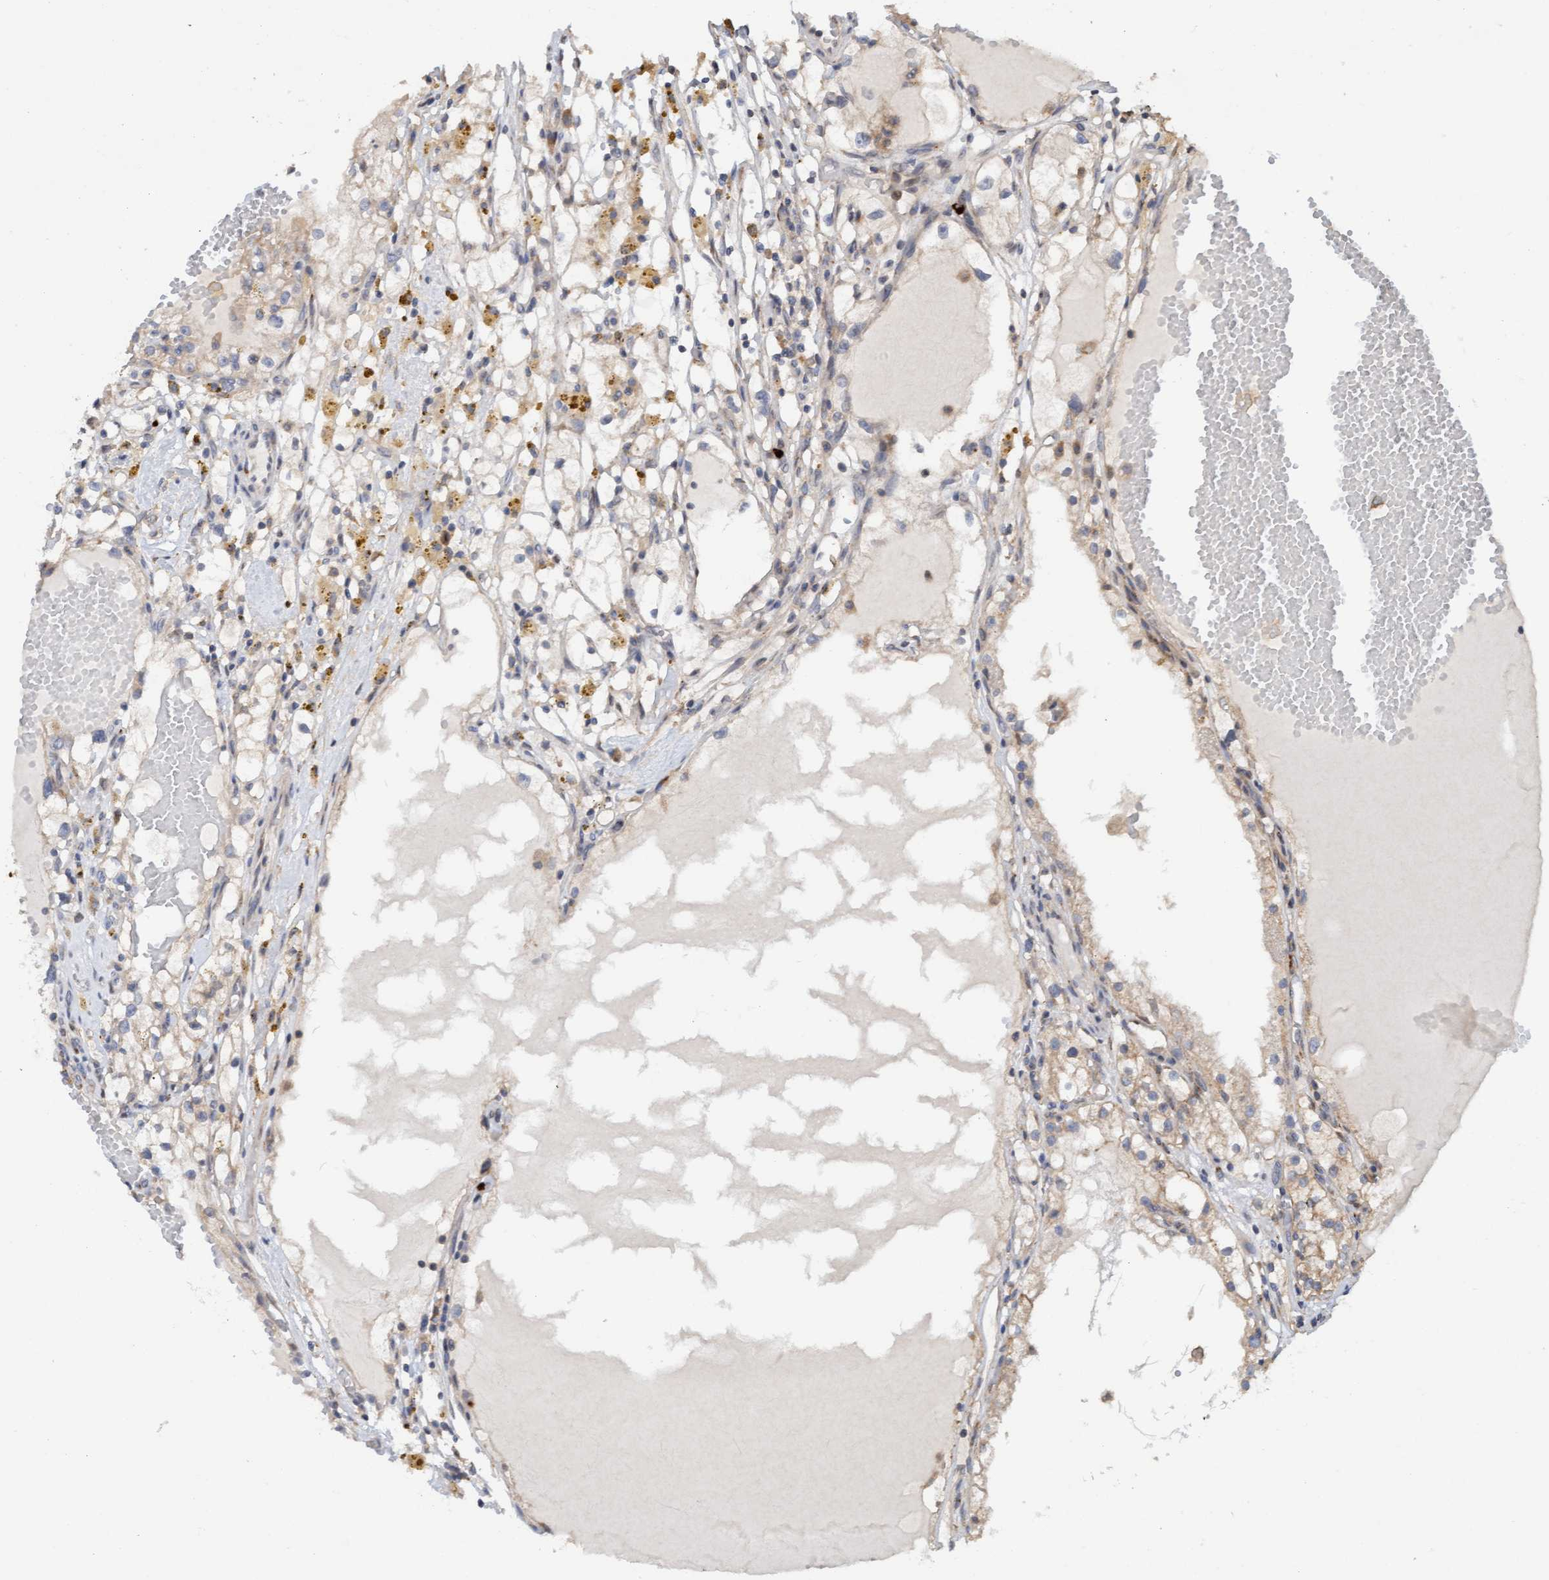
{"staining": {"intensity": "weak", "quantity": "25%-75%", "location": "cytoplasmic/membranous"}, "tissue": "renal cancer", "cell_type": "Tumor cells", "image_type": "cancer", "snomed": [{"axis": "morphology", "description": "Adenocarcinoma, NOS"}, {"axis": "topography", "description": "Kidney"}], "caption": "Protein expression analysis of human renal cancer (adenocarcinoma) reveals weak cytoplasmic/membranous expression in about 25%-75% of tumor cells.", "gene": "MMP8", "patient": {"sex": "male", "age": 56}}